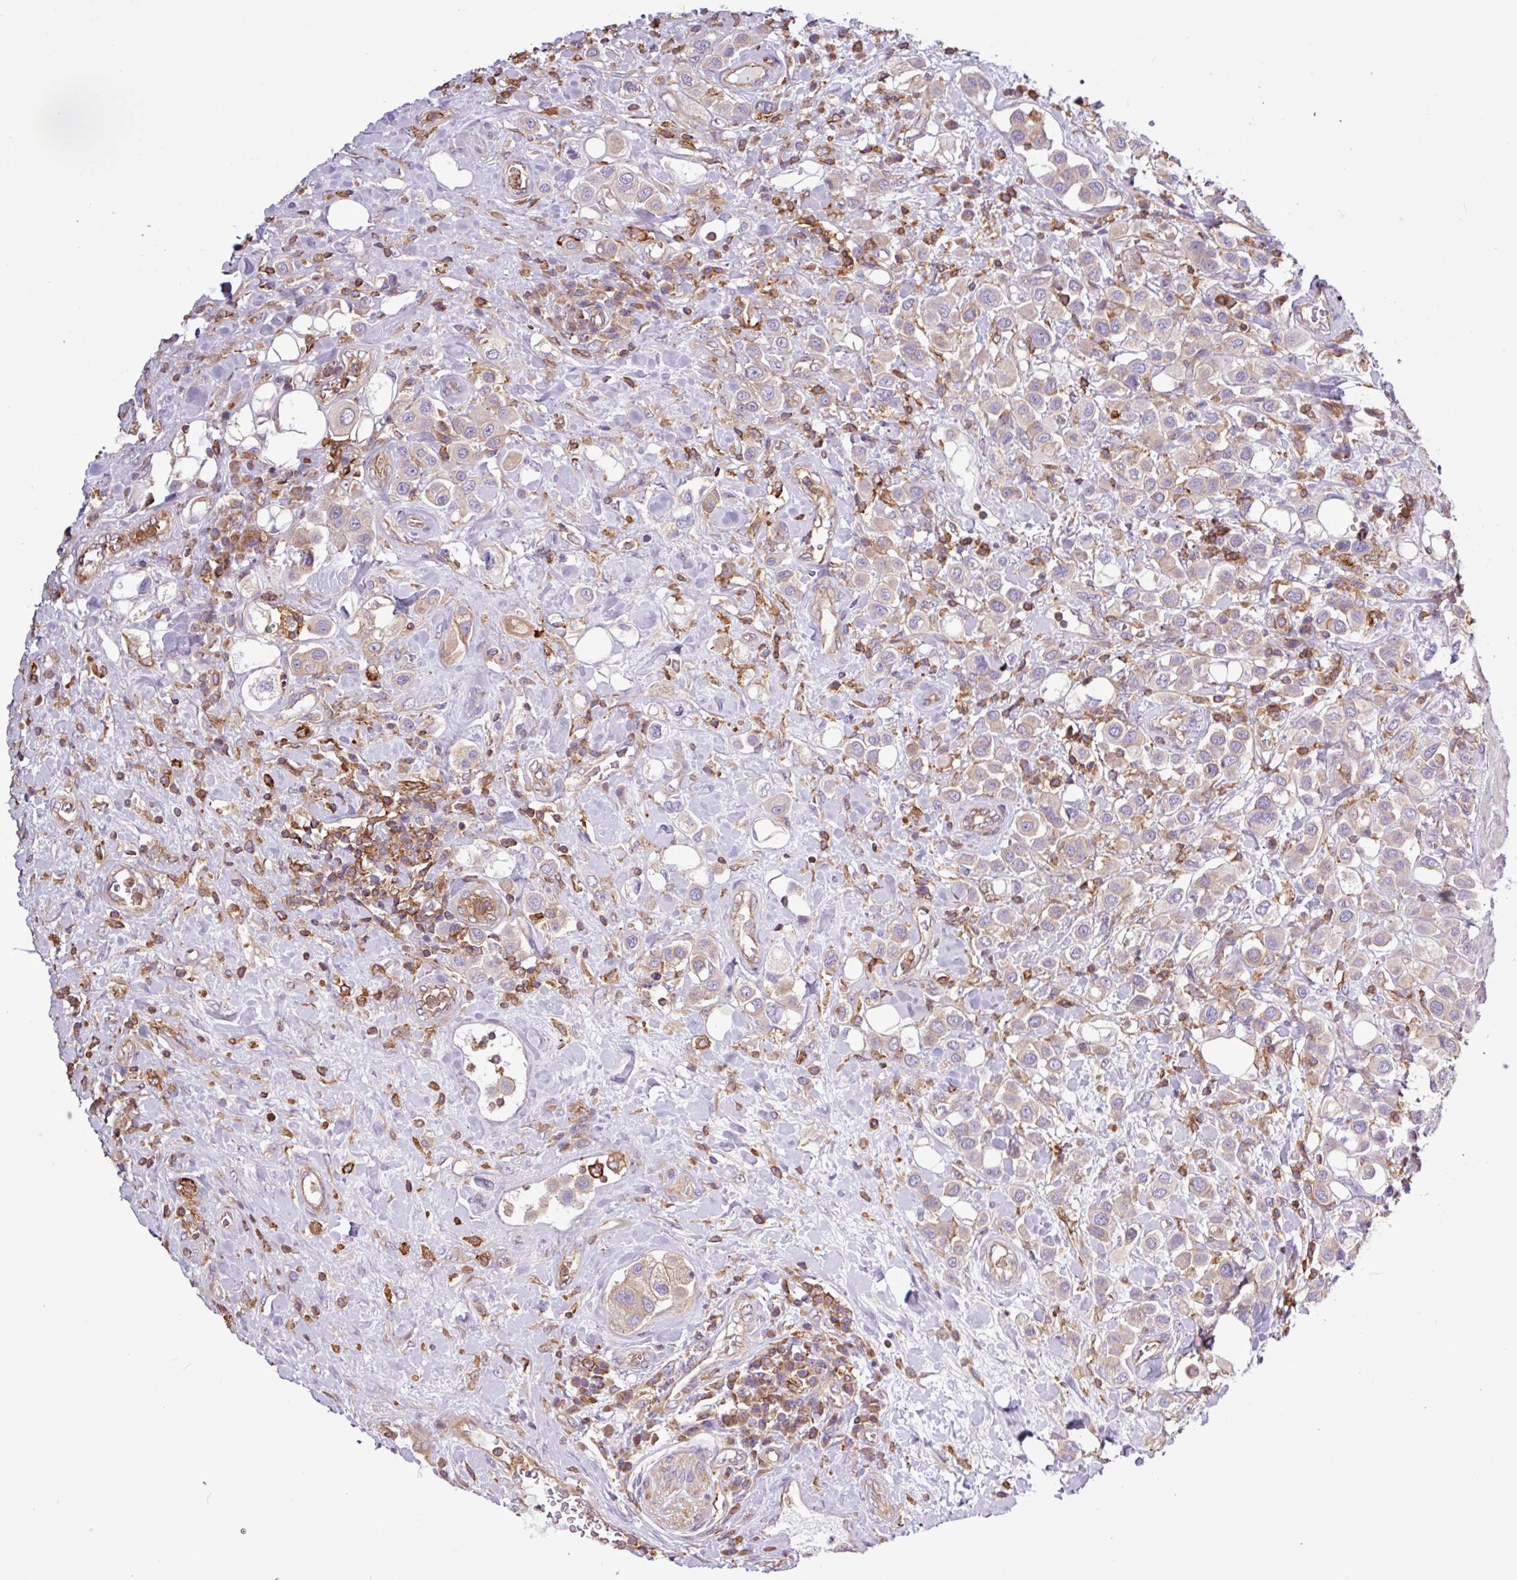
{"staining": {"intensity": "weak", "quantity": "25%-75%", "location": "cytoplasmic/membranous"}, "tissue": "urothelial cancer", "cell_type": "Tumor cells", "image_type": "cancer", "snomed": [{"axis": "morphology", "description": "Urothelial carcinoma, High grade"}, {"axis": "topography", "description": "Urinary bladder"}], "caption": "Urothelial cancer tissue demonstrates weak cytoplasmic/membranous staining in about 25%-75% of tumor cells, visualized by immunohistochemistry.", "gene": "ACTR3", "patient": {"sex": "male", "age": 50}}